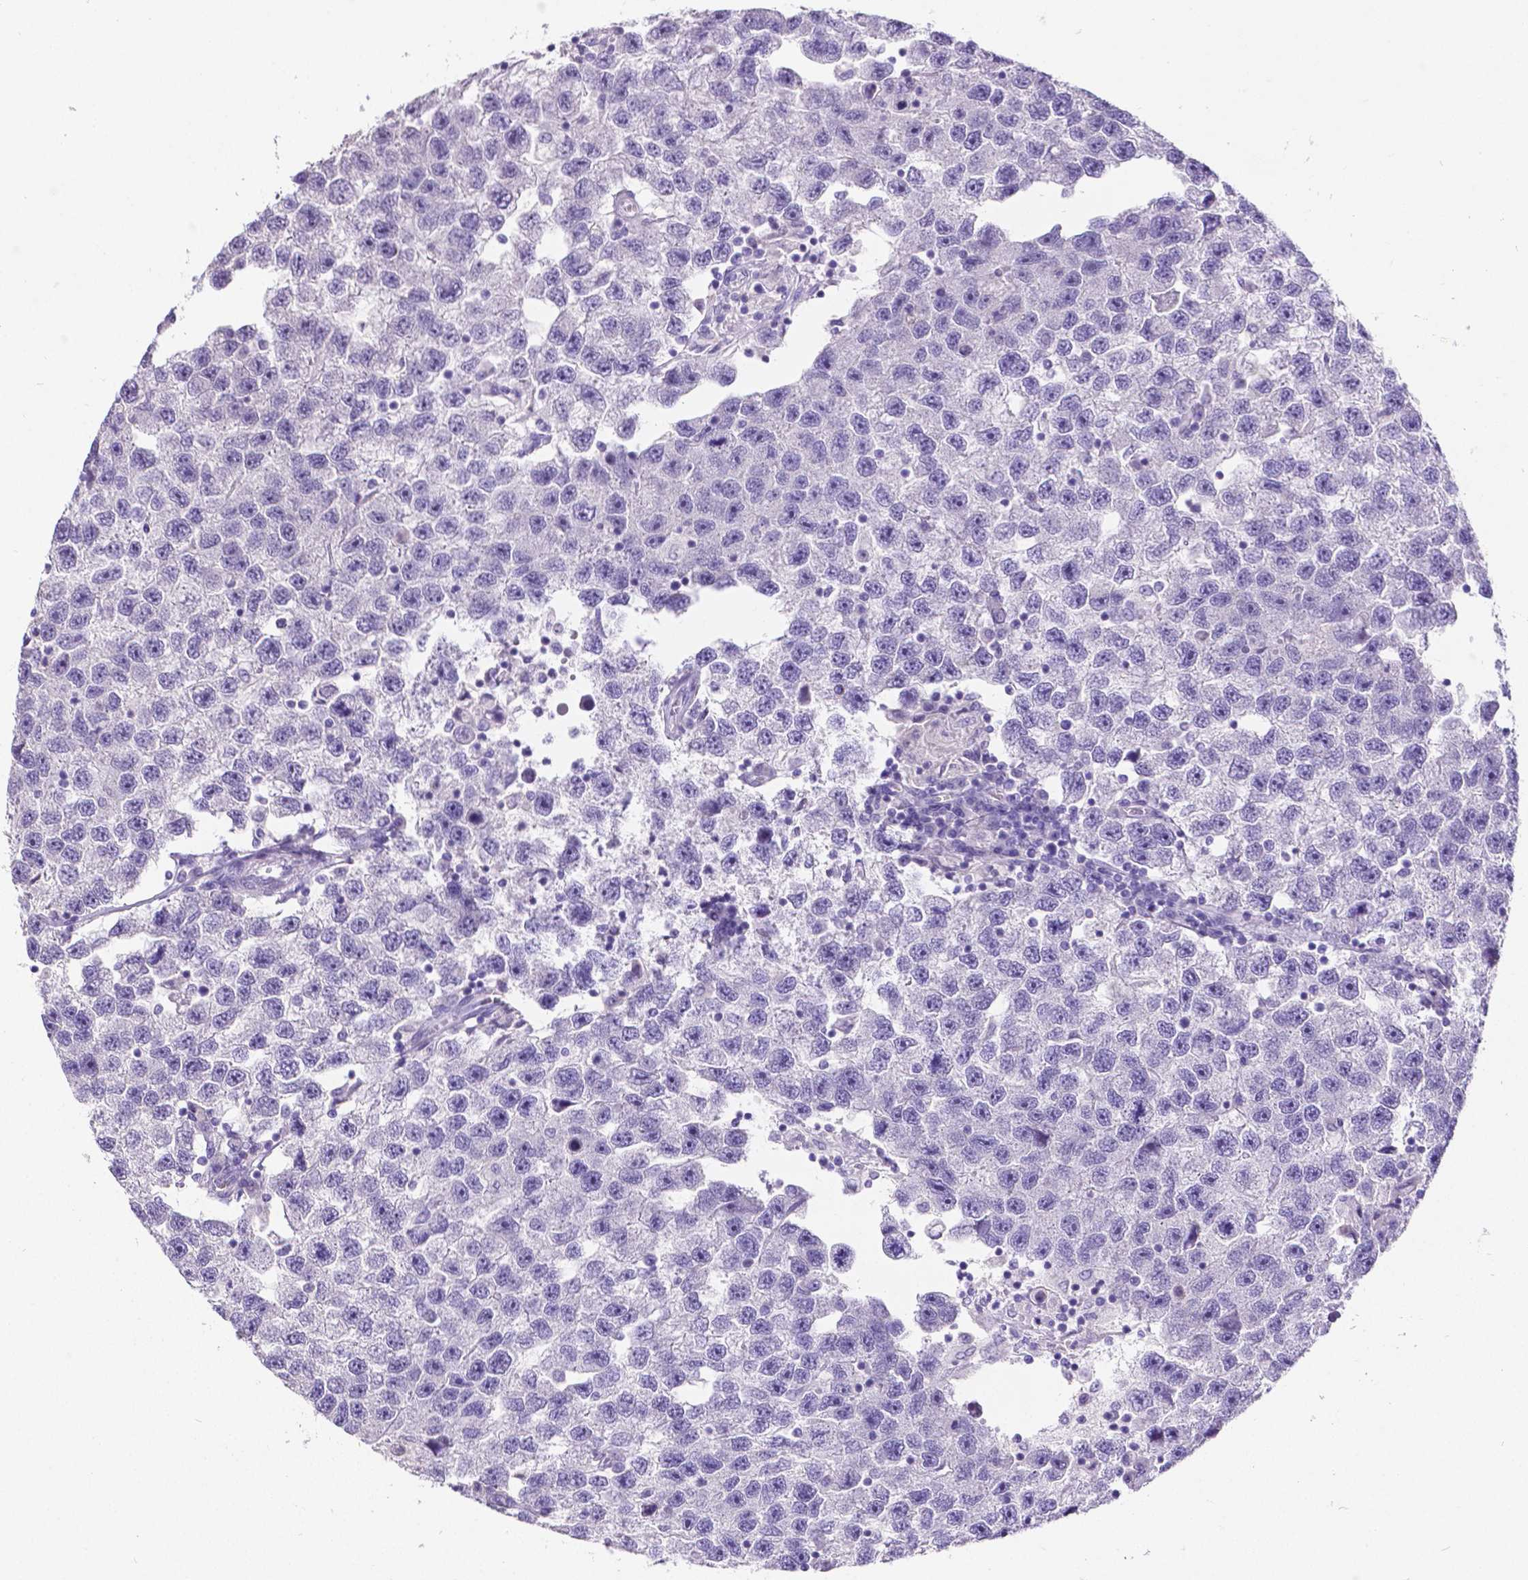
{"staining": {"intensity": "negative", "quantity": "none", "location": "none"}, "tissue": "testis cancer", "cell_type": "Tumor cells", "image_type": "cancer", "snomed": [{"axis": "morphology", "description": "Seminoma, NOS"}, {"axis": "topography", "description": "Testis"}], "caption": "The immunohistochemistry (IHC) histopathology image has no significant staining in tumor cells of testis seminoma tissue.", "gene": "SATB2", "patient": {"sex": "male", "age": 26}}